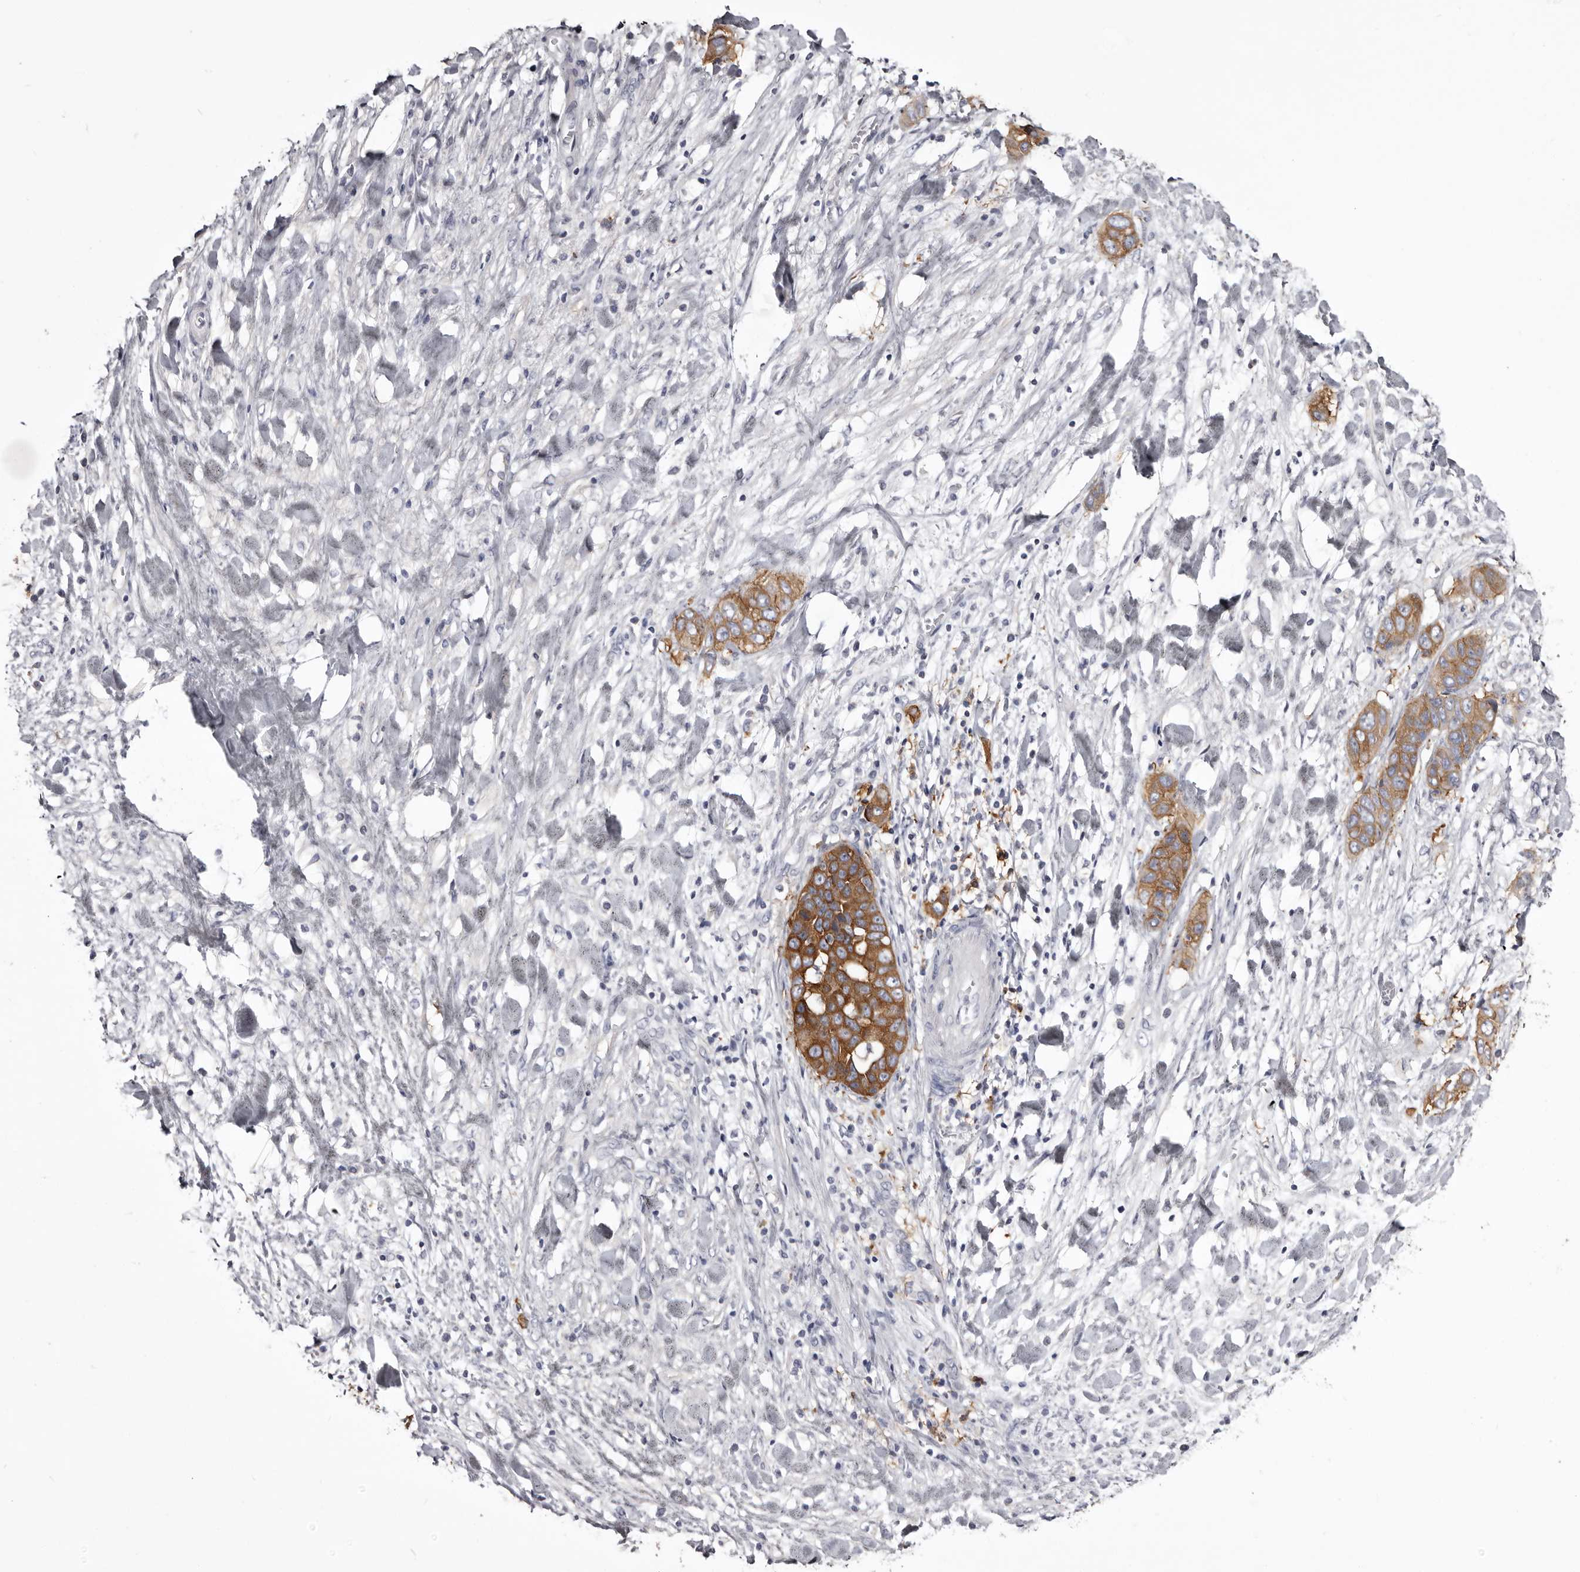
{"staining": {"intensity": "moderate", "quantity": ">75%", "location": "cytoplasmic/membranous"}, "tissue": "liver cancer", "cell_type": "Tumor cells", "image_type": "cancer", "snomed": [{"axis": "morphology", "description": "Cholangiocarcinoma"}, {"axis": "topography", "description": "Liver"}], "caption": "Brown immunohistochemical staining in liver cancer reveals moderate cytoplasmic/membranous positivity in approximately >75% of tumor cells. Using DAB (3,3'-diaminobenzidine) (brown) and hematoxylin (blue) stains, captured at high magnification using brightfield microscopy.", "gene": "LAD1", "patient": {"sex": "female", "age": 52}}